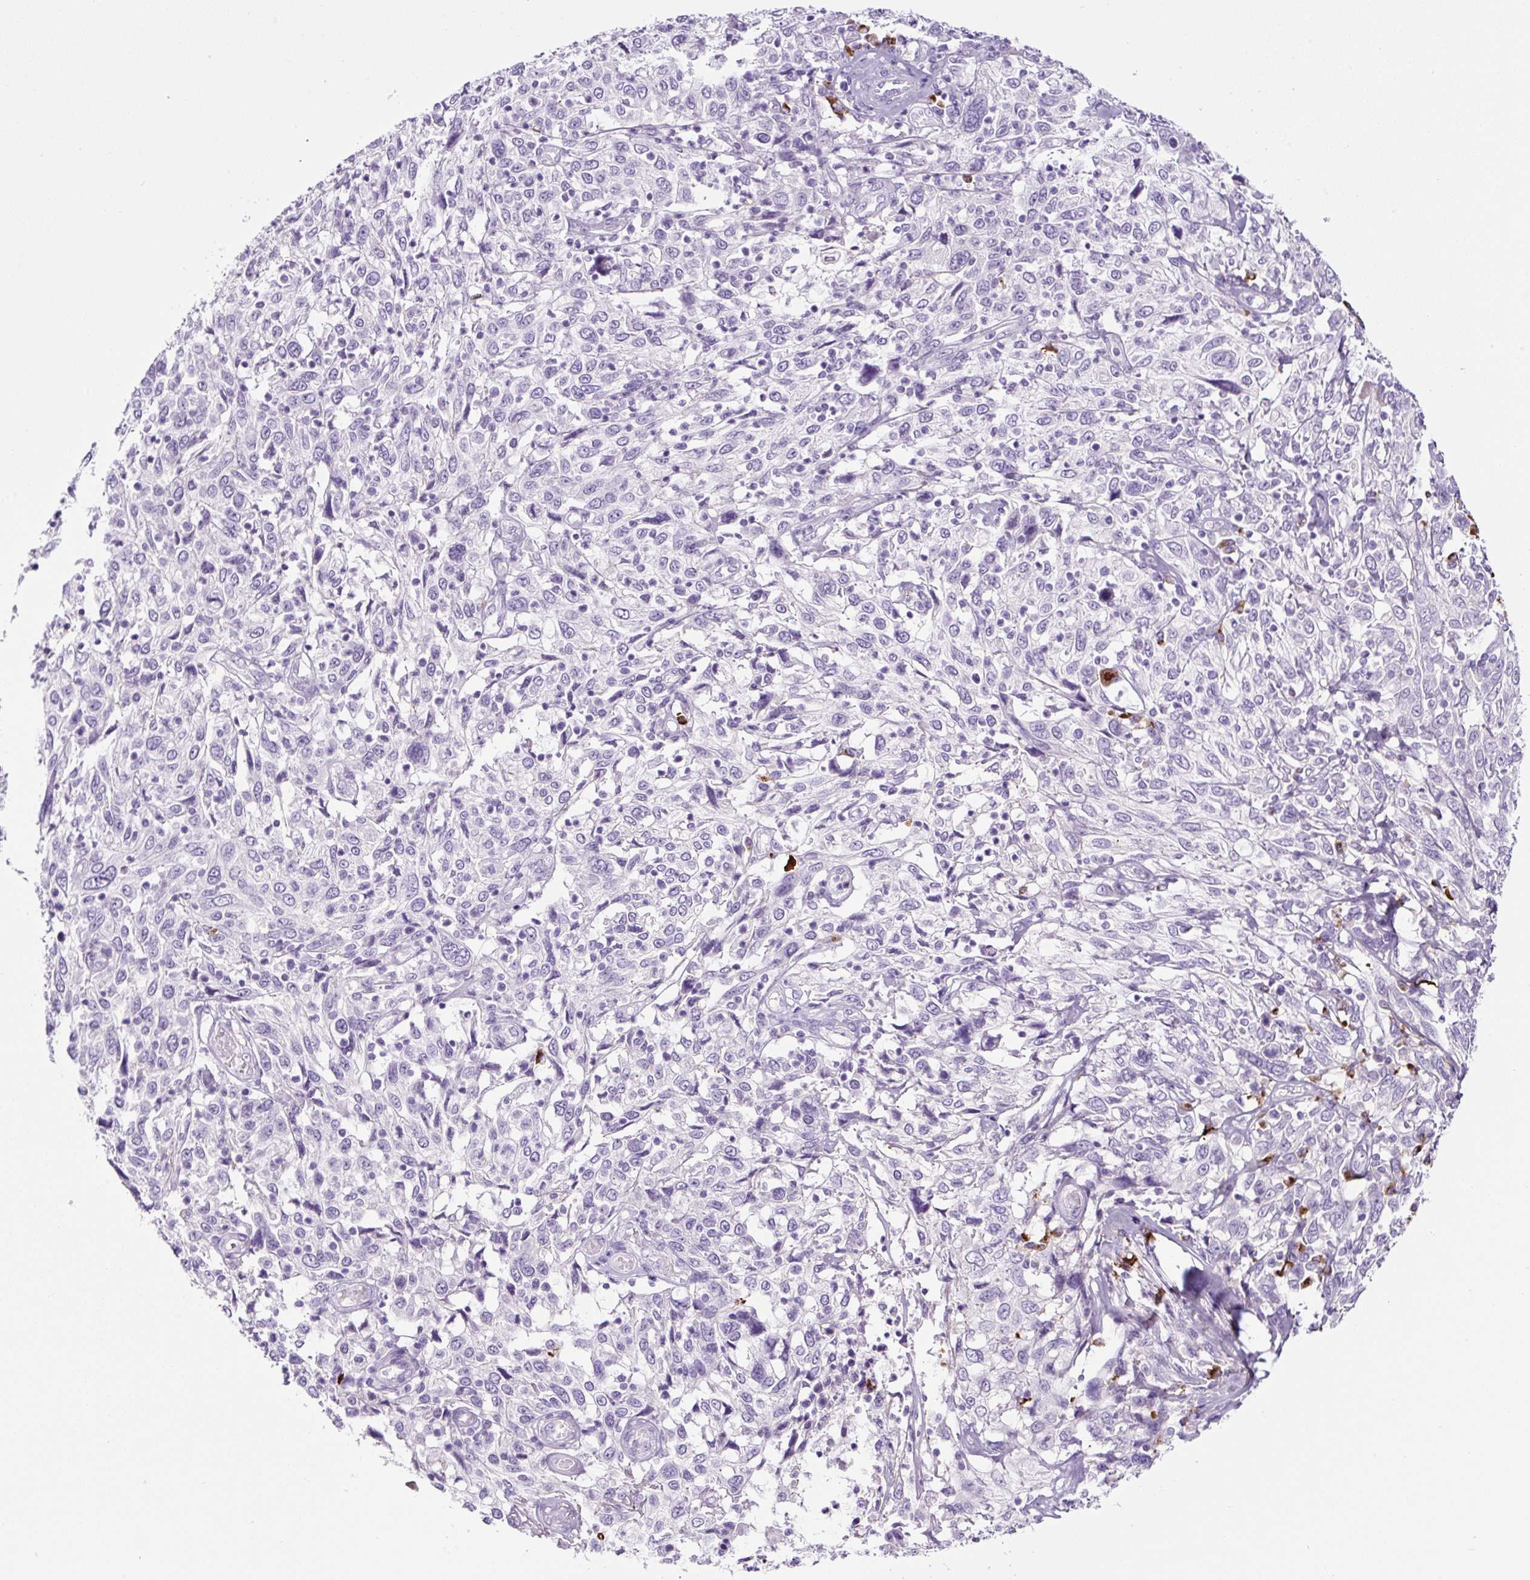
{"staining": {"intensity": "negative", "quantity": "none", "location": "none"}, "tissue": "cervical cancer", "cell_type": "Tumor cells", "image_type": "cancer", "snomed": [{"axis": "morphology", "description": "Squamous cell carcinoma, NOS"}, {"axis": "topography", "description": "Cervix"}], "caption": "Protein analysis of cervical cancer demonstrates no significant positivity in tumor cells.", "gene": "RNF212B", "patient": {"sex": "female", "age": 46}}